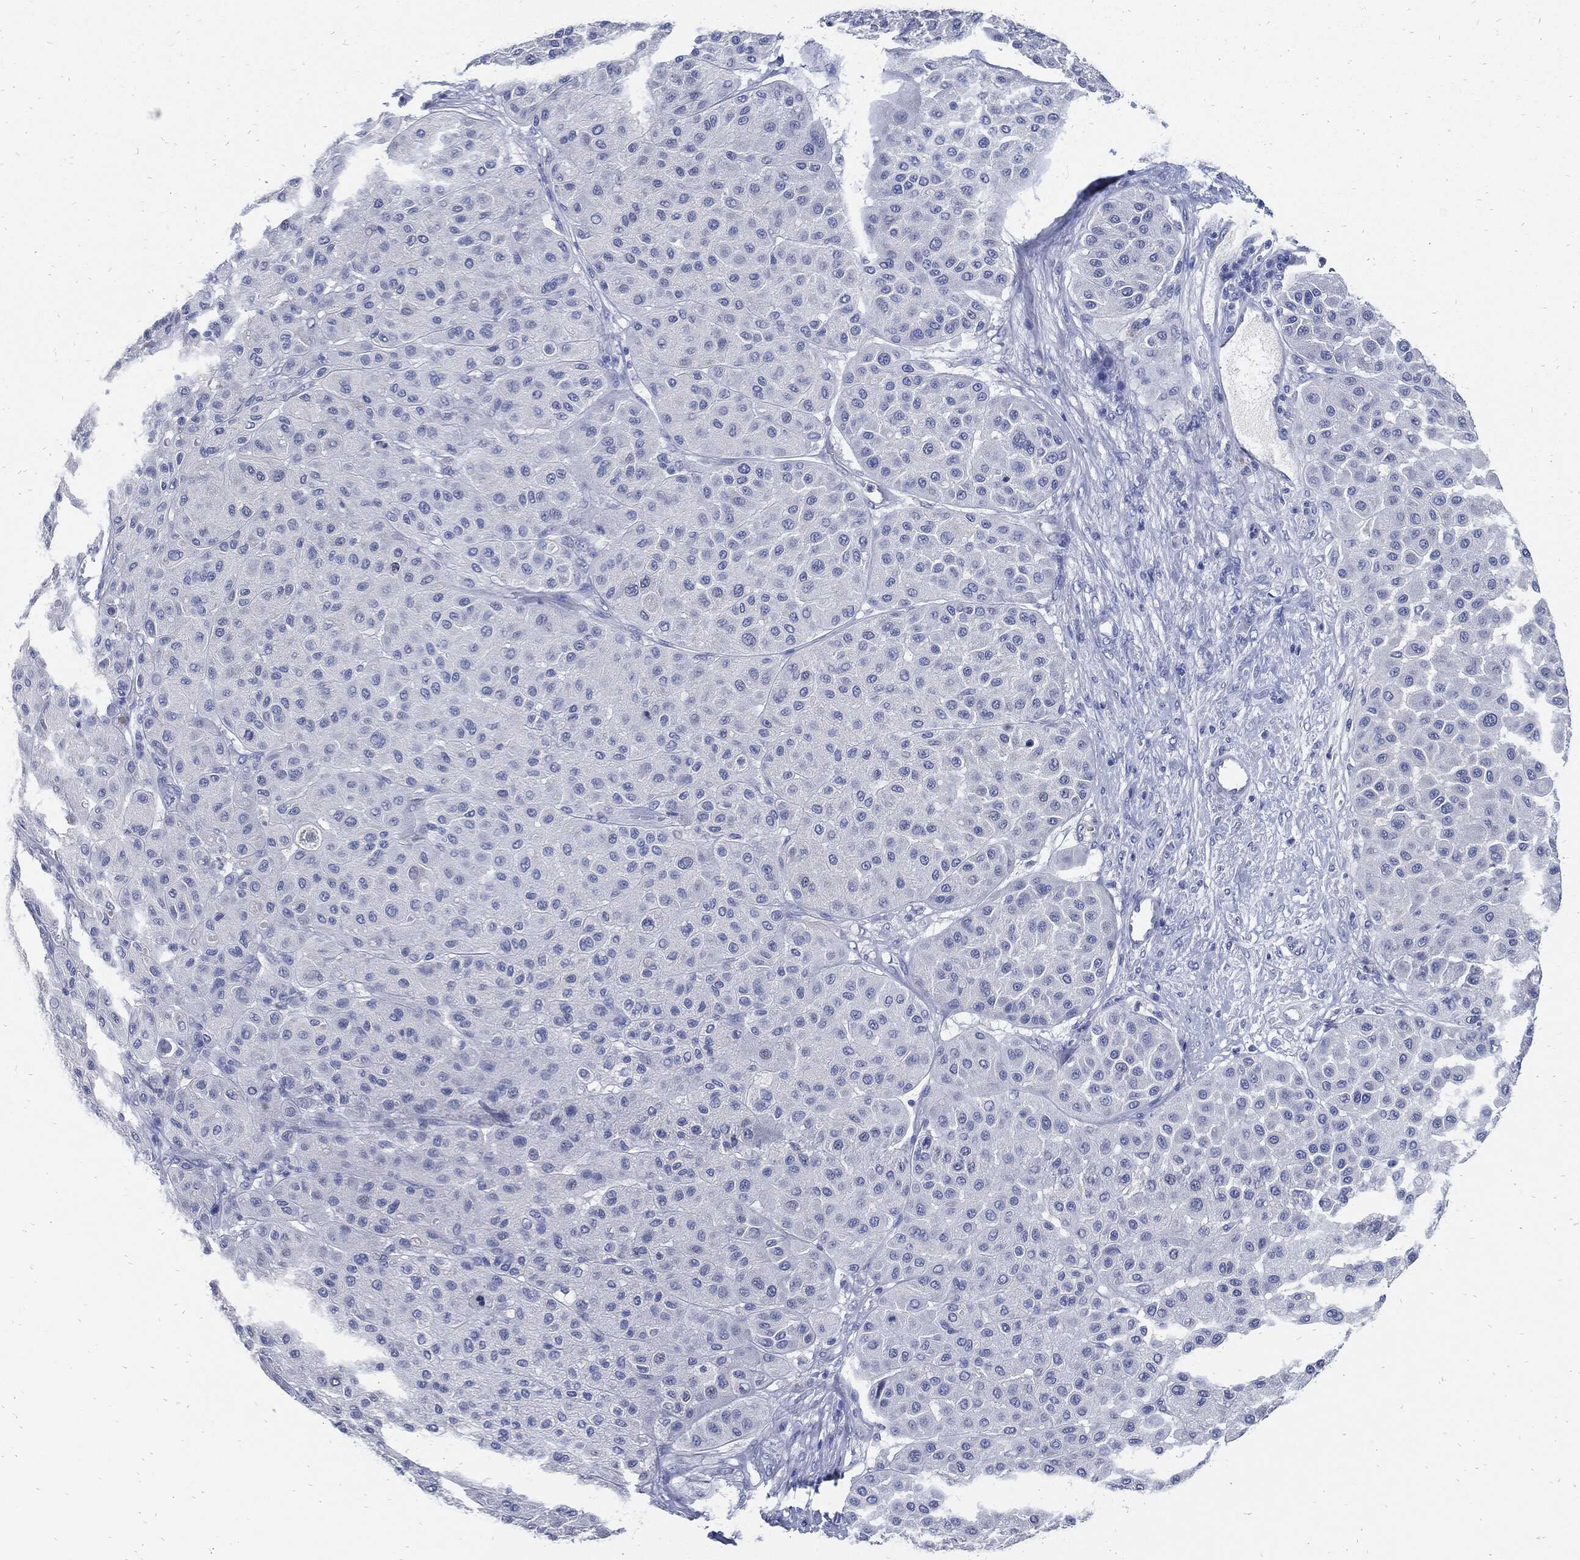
{"staining": {"intensity": "negative", "quantity": "none", "location": "none"}, "tissue": "melanoma", "cell_type": "Tumor cells", "image_type": "cancer", "snomed": [{"axis": "morphology", "description": "Malignant melanoma, Metastatic site"}, {"axis": "topography", "description": "Smooth muscle"}], "caption": "Tumor cells are negative for protein expression in human melanoma.", "gene": "FABP4", "patient": {"sex": "male", "age": 41}}